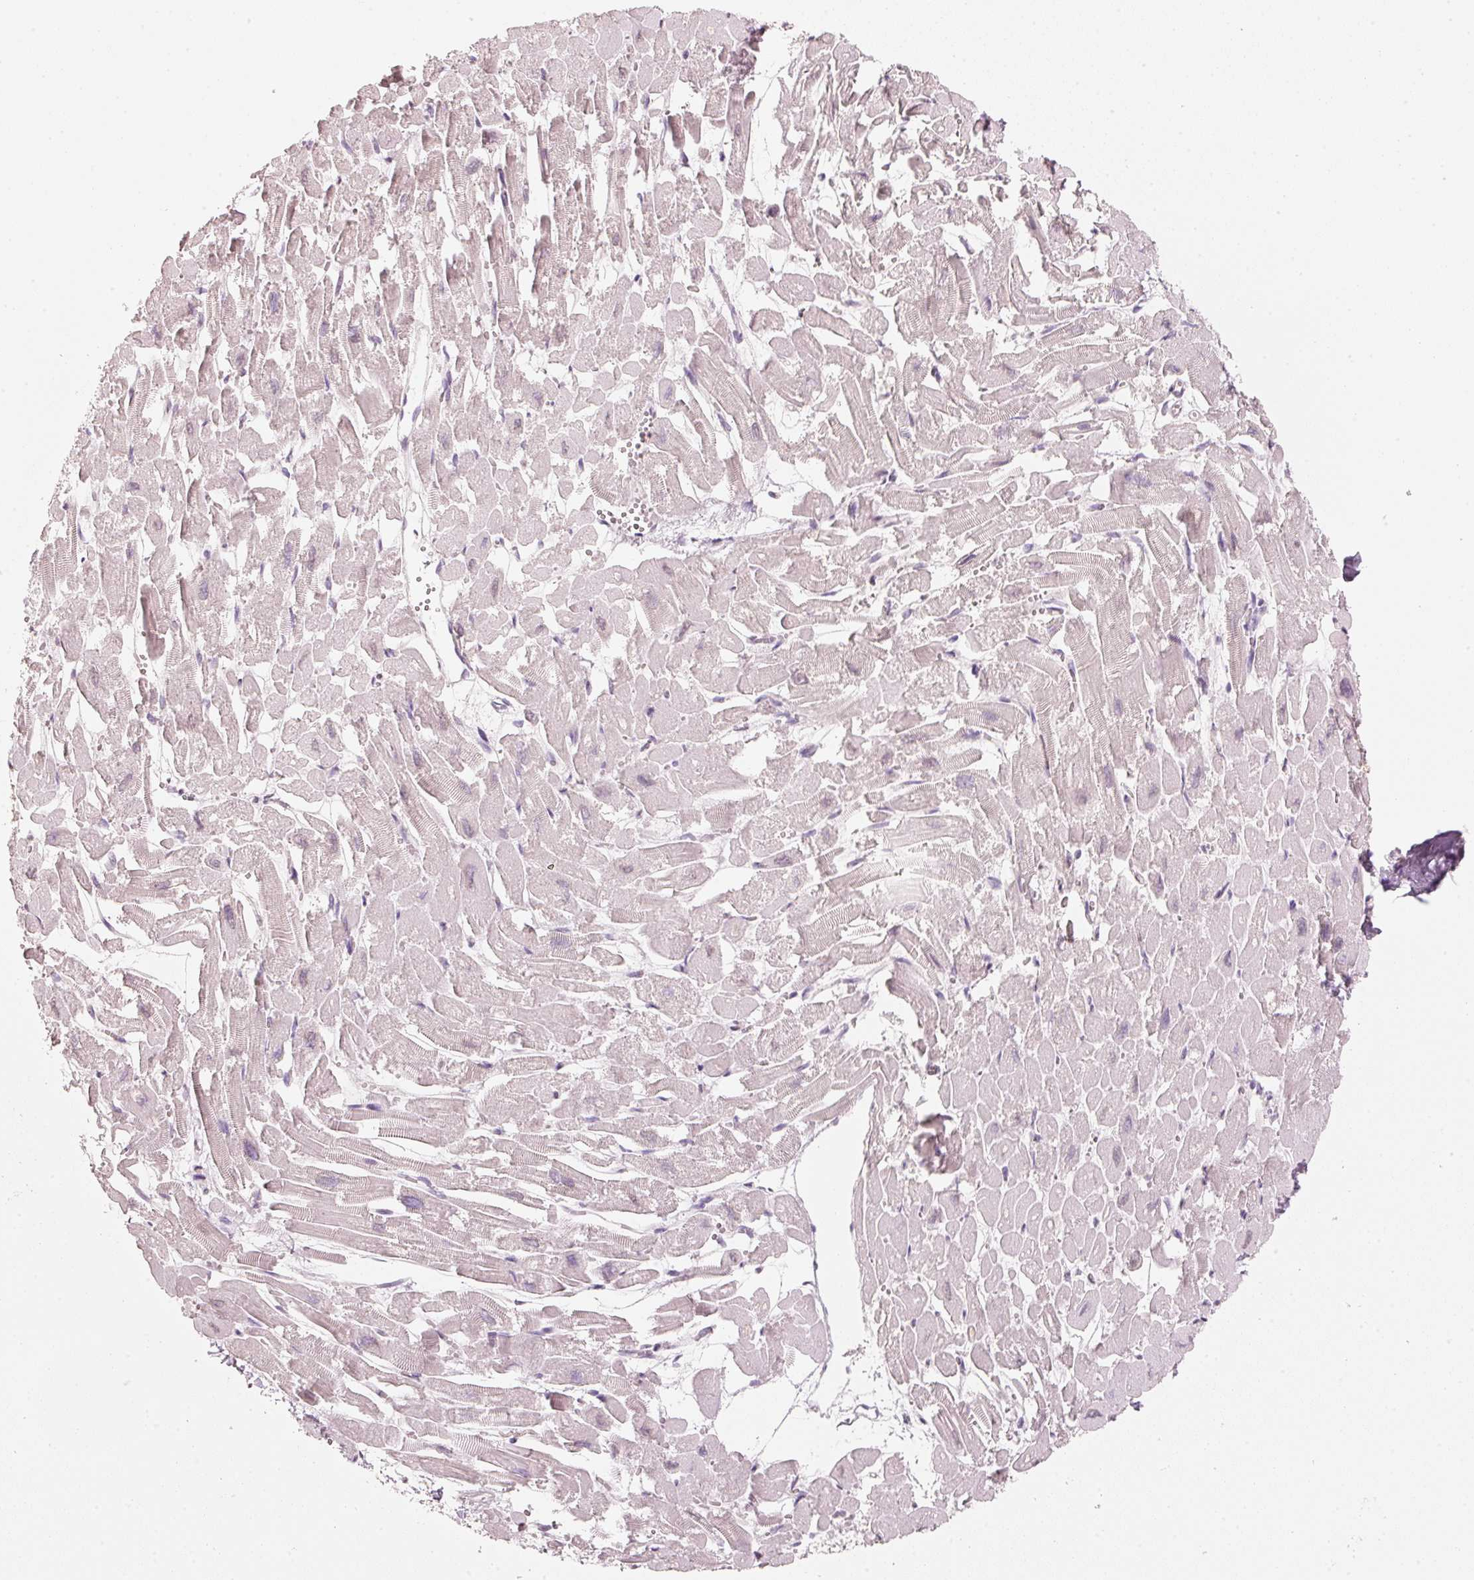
{"staining": {"intensity": "negative", "quantity": "none", "location": "none"}, "tissue": "heart muscle", "cell_type": "Cardiomyocytes", "image_type": "normal", "snomed": [{"axis": "morphology", "description": "Normal tissue, NOS"}, {"axis": "topography", "description": "Heart"}], "caption": "Cardiomyocytes are negative for brown protein staining in benign heart muscle. (Stains: DAB (3,3'-diaminobenzidine) immunohistochemistry with hematoxylin counter stain, Microscopy: brightfield microscopy at high magnification).", "gene": "STEAP1", "patient": {"sex": "male", "age": 54}}